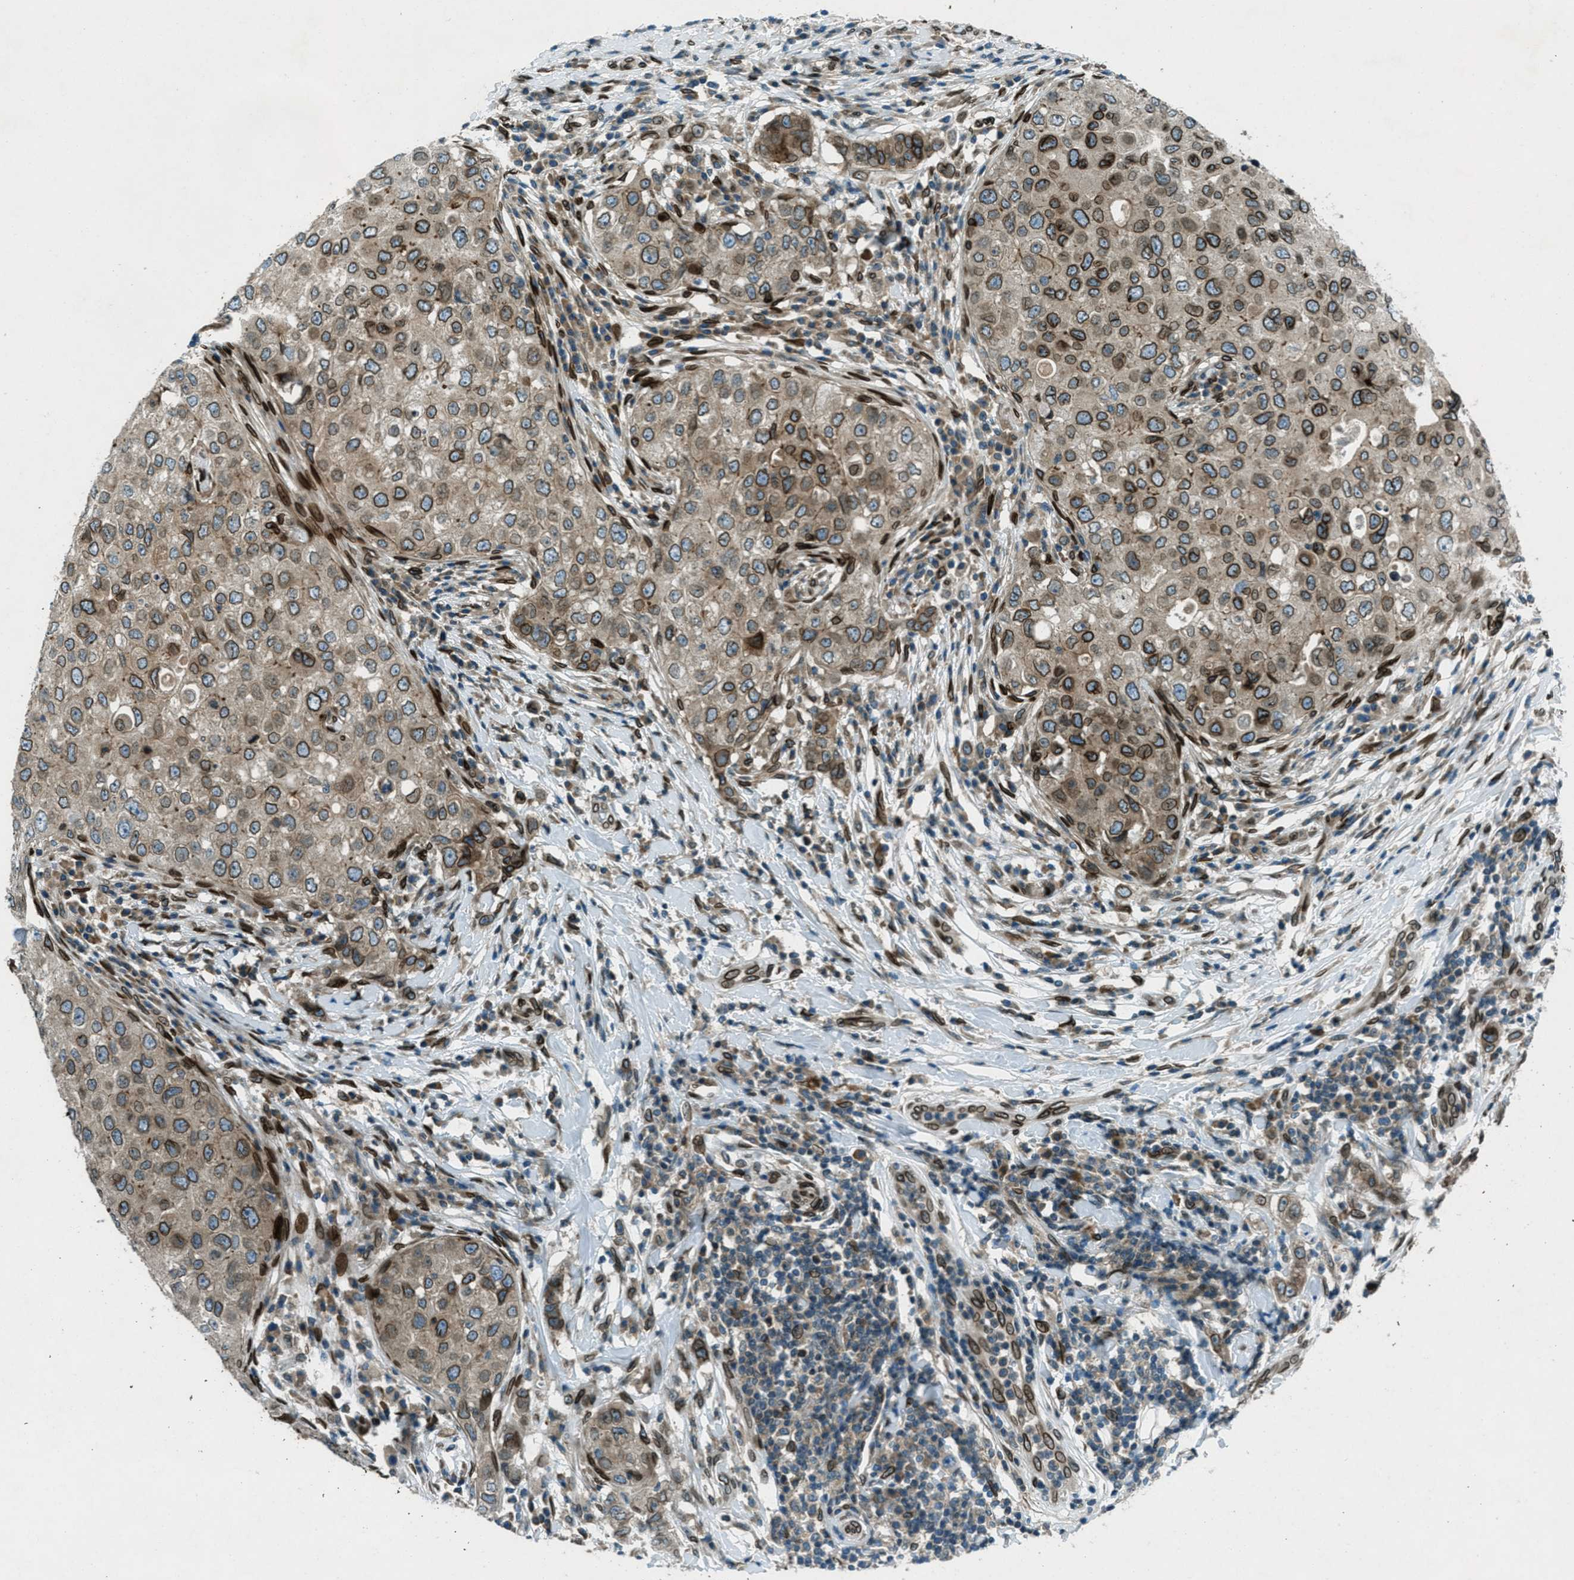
{"staining": {"intensity": "moderate", "quantity": ">75%", "location": "cytoplasmic/membranous,nuclear"}, "tissue": "breast cancer", "cell_type": "Tumor cells", "image_type": "cancer", "snomed": [{"axis": "morphology", "description": "Duct carcinoma"}, {"axis": "topography", "description": "Breast"}], "caption": "IHC staining of breast cancer (intraductal carcinoma), which shows medium levels of moderate cytoplasmic/membranous and nuclear expression in approximately >75% of tumor cells indicating moderate cytoplasmic/membranous and nuclear protein expression. The staining was performed using DAB (brown) for protein detection and nuclei were counterstained in hematoxylin (blue).", "gene": "LEMD2", "patient": {"sex": "female", "age": 27}}